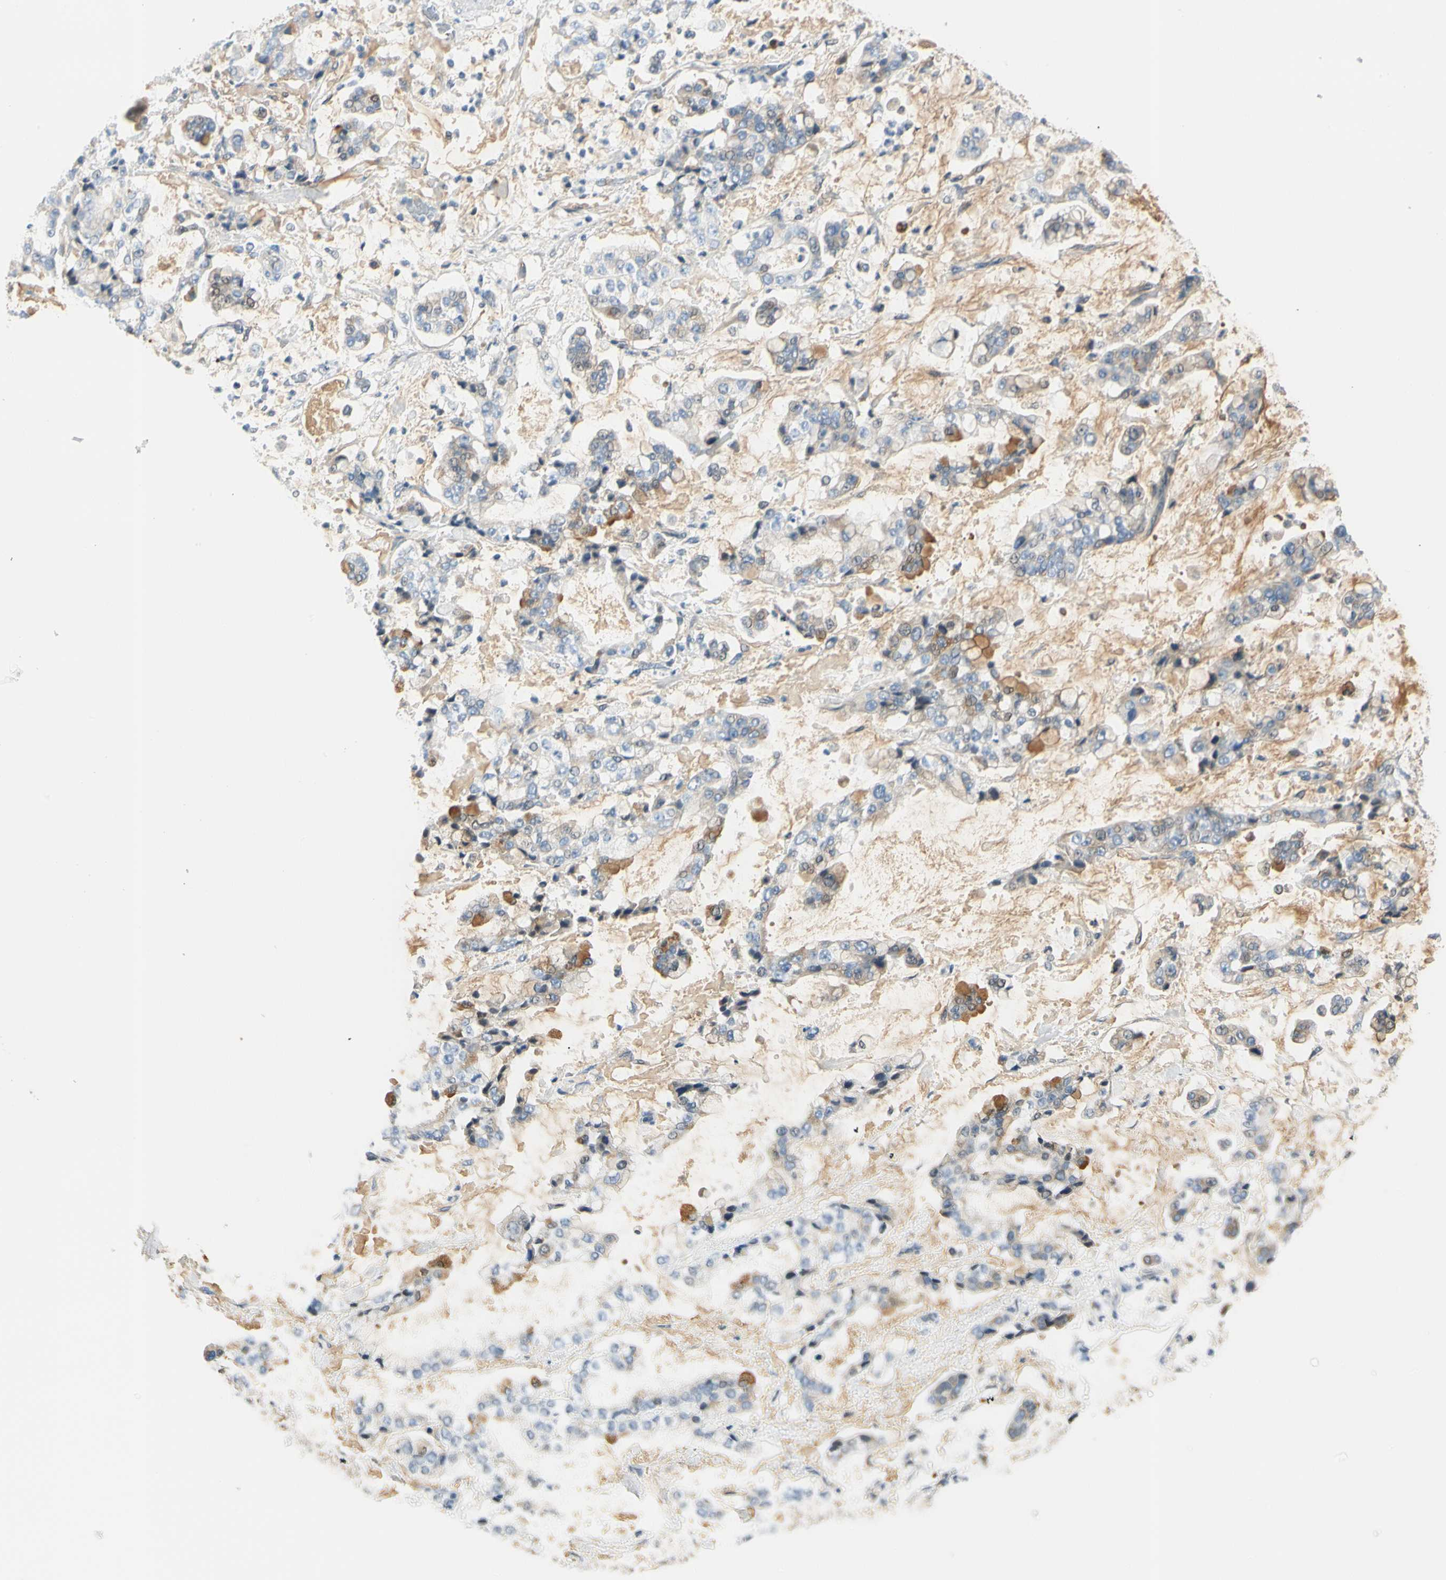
{"staining": {"intensity": "weak", "quantity": "25%-75%", "location": "cytoplasmic/membranous,nuclear"}, "tissue": "stomach cancer", "cell_type": "Tumor cells", "image_type": "cancer", "snomed": [{"axis": "morphology", "description": "Normal tissue, NOS"}, {"axis": "morphology", "description": "Adenocarcinoma, NOS"}, {"axis": "topography", "description": "Stomach, upper"}, {"axis": "topography", "description": "Stomach"}], "caption": "Brown immunohistochemical staining in human stomach cancer (adenocarcinoma) reveals weak cytoplasmic/membranous and nuclear expression in about 25%-75% of tumor cells. The protein is shown in brown color, while the nuclei are stained blue.", "gene": "LAMB3", "patient": {"sex": "male", "age": 76}}